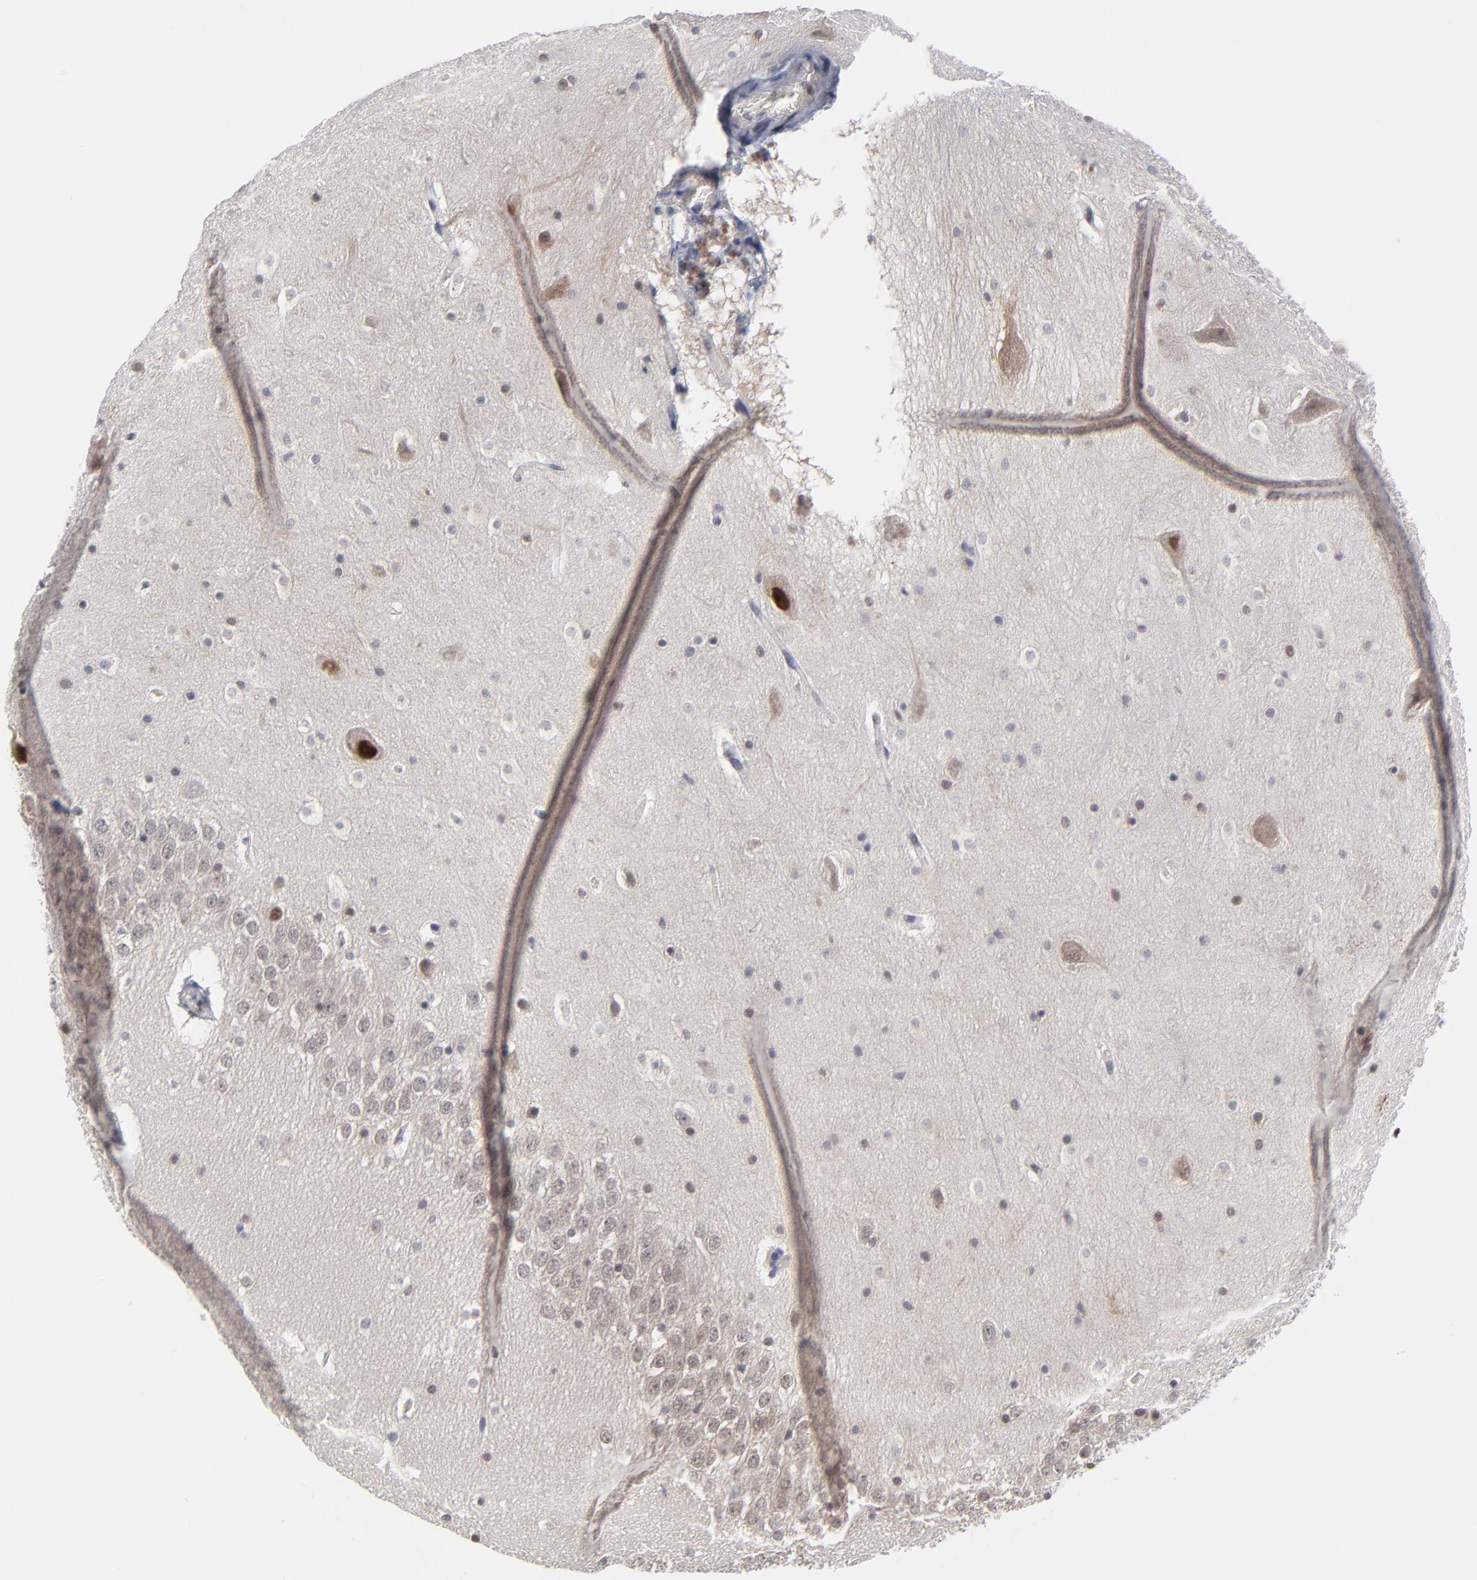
{"staining": {"intensity": "moderate", "quantity": "25%-75%", "location": "nuclear"}, "tissue": "hippocampus", "cell_type": "Glial cells", "image_type": "normal", "snomed": [{"axis": "morphology", "description": "Normal tissue, NOS"}, {"axis": "topography", "description": "Hippocampus"}], "caption": "Immunohistochemical staining of unremarkable hippocampus reveals 25%-75% levels of moderate nuclear protein expression in approximately 25%-75% of glial cells. (Stains: DAB in brown, nuclei in blue, Microscopy: brightfield microscopy at high magnification).", "gene": "OGFOD1", "patient": {"sex": "male", "age": 45}}